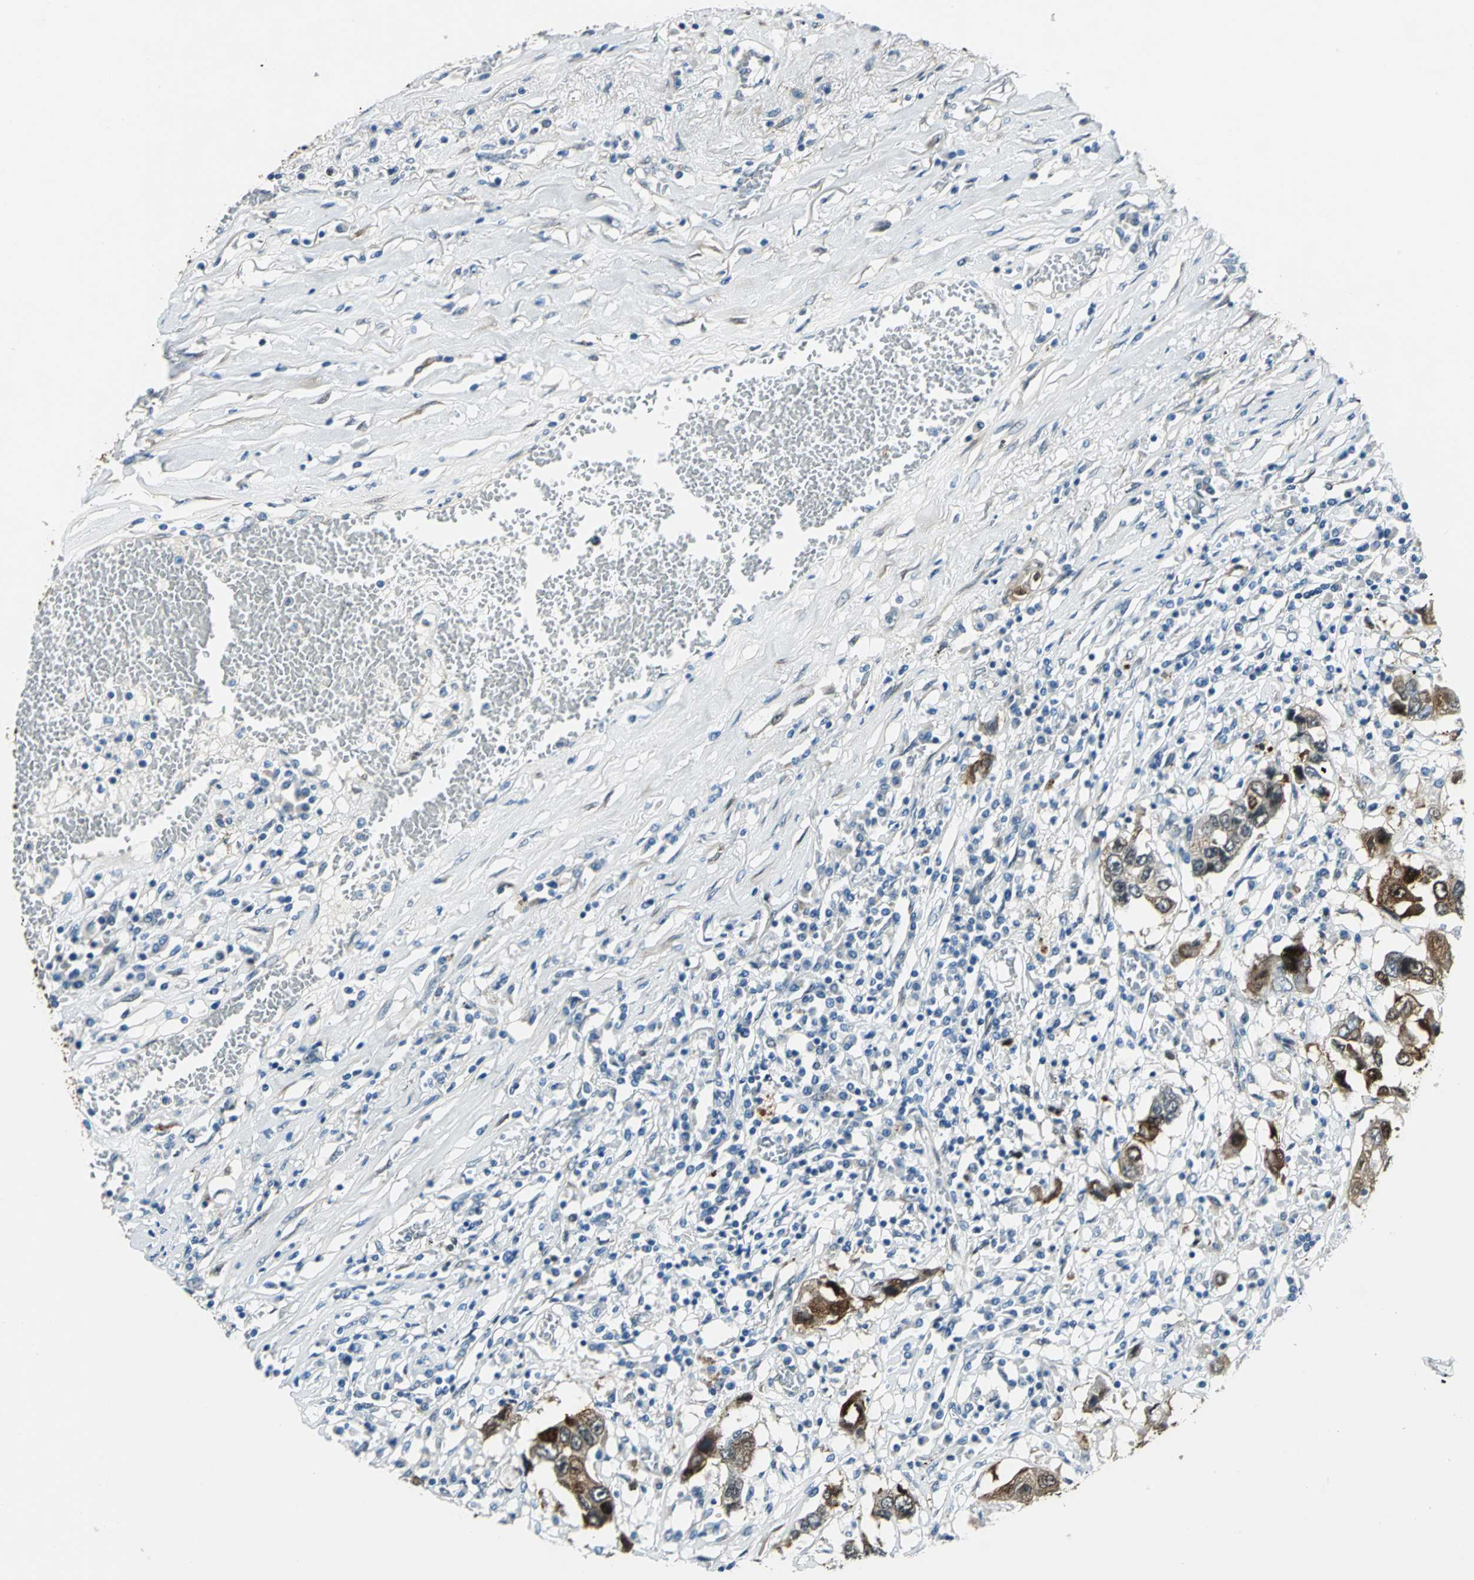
{"staining": {"intensity": "strong", "quantity": ">75%", "location": "cytoplasmic/membranous"}, "tissue": "lung cancer", "cell_type": "Tumor cells", "image_type": "cancer", "snomed": [{"axis": "morphology", "description": "Squamous cell carcinoma, NOS"}, {"axis": "topography", "description": "Lung"}], "caption": "IHC image of lung cancer stained for a protein (brown), which shows high levels of strong cytoplasmic/membranous positivity in approximately >75% of tumor cells.", "gene": "HSPB1", "patient": {"sex": "male", "age": 71}}